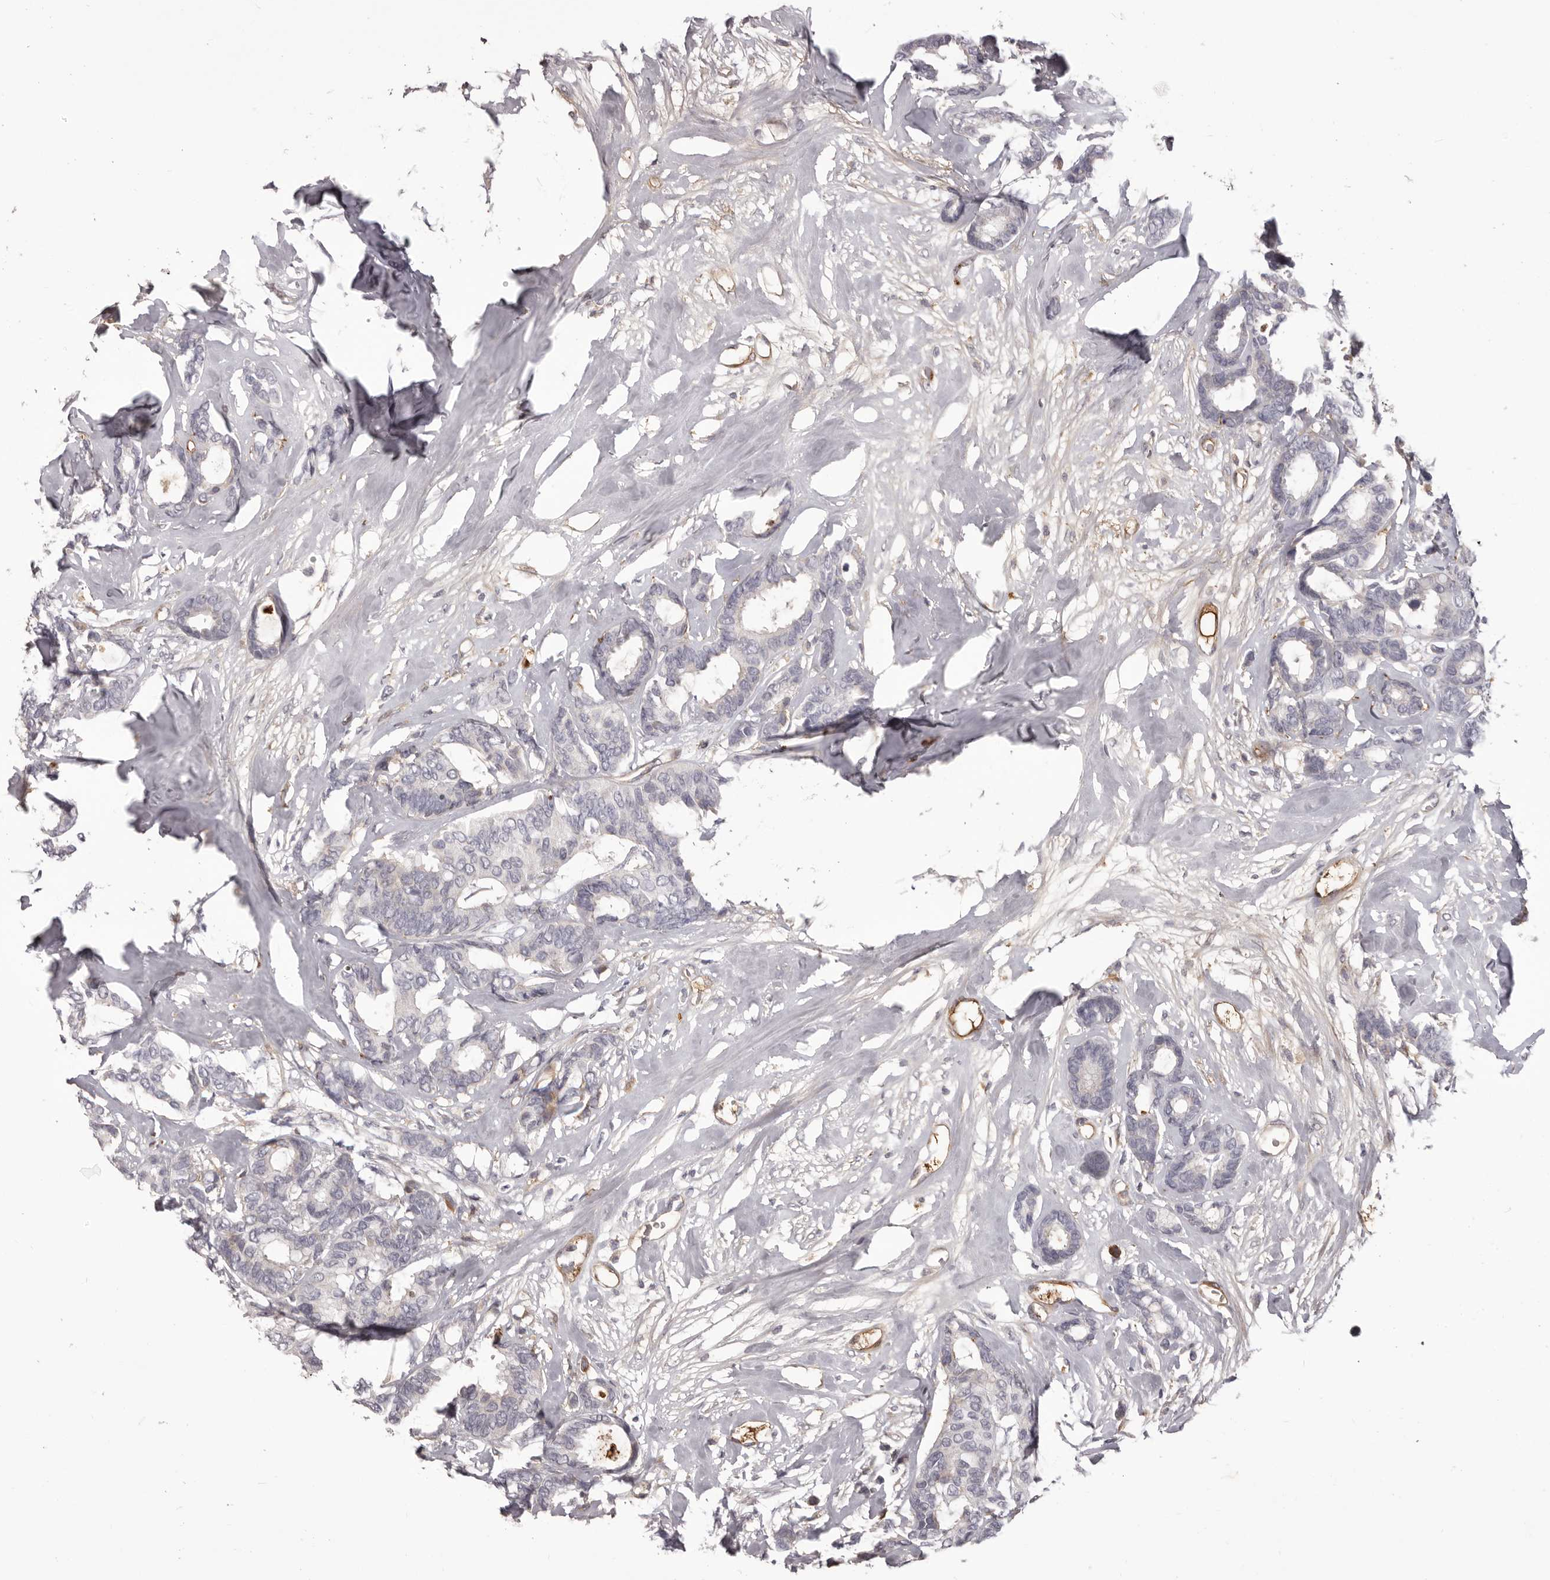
{"staining": {"intensity": "negative", "quantity": "none", "location": "none"}, "tissue": "breast cancer", "cell_type": "Tumor cells", "image_type": "cancer", "snomed": [{"axis": "morphology", "description": "Duct carcinoma"}, {"axis": "topography", "description": "Breast"}], "caption": "Photomicrograph shows no significant protein staining in tumor cells of infiltrating ductal carcinoma (breast). (Brightfield microscopy of DAB IHC at high magnification).", "gene": "OTUD3", "patient": {"sex": "female", "age": 87}}